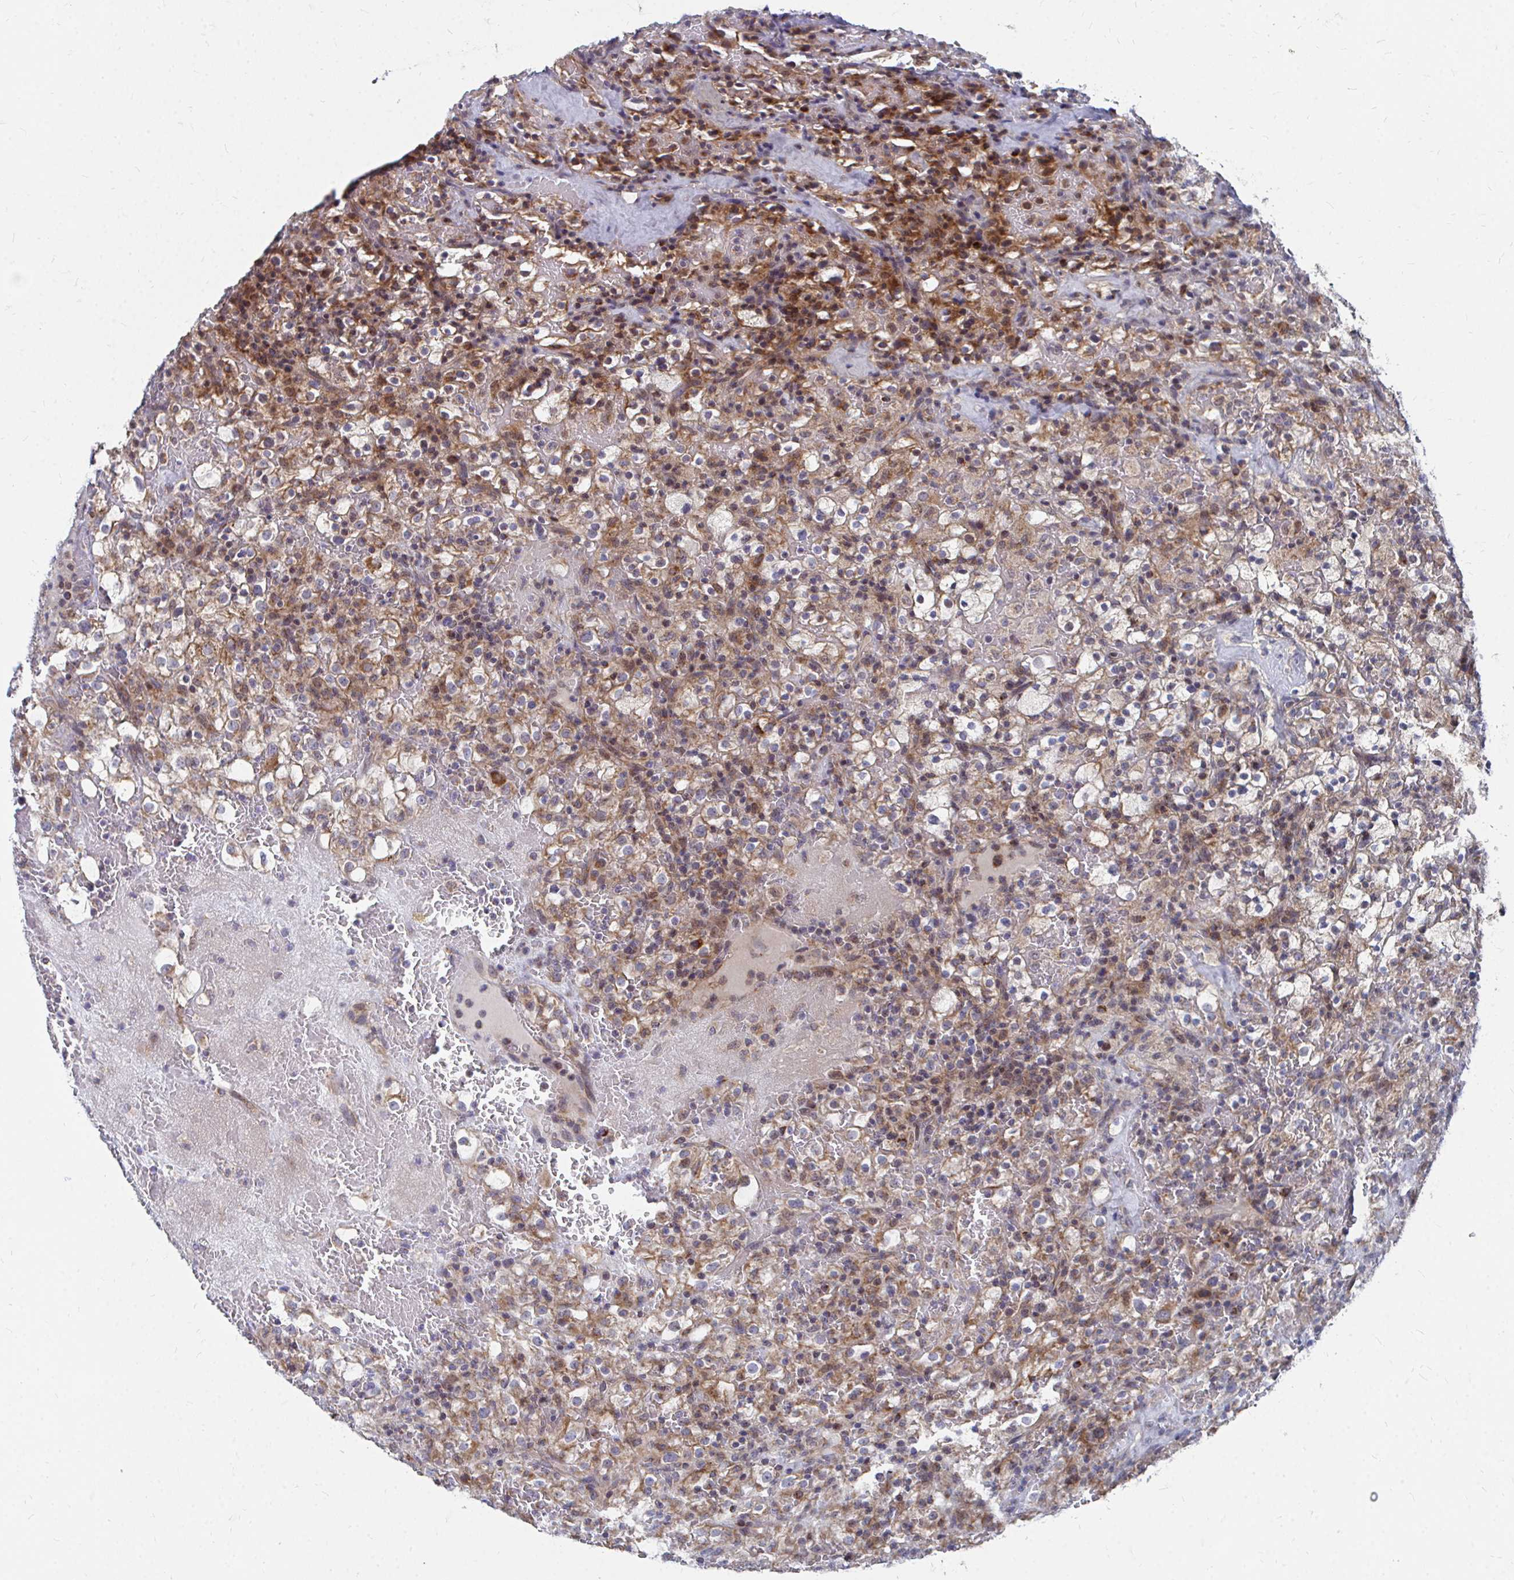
{"staining": {"intensity": "moderate", "quantity": ">75%", "location": "cytoplasmic/membranous"}, "tissue": "renal cancer", "cell_type": "Tumor cells", "image_type": "cancer", "snomed": [{"axis": "morphology", "description": "Adenocarcinoma, NOS"}, {"axis": "topography", "description": "Kidney"}], "caption": "A brown stain highlights moderate cytoplasmic/membranous staining of a protein in human adenocarcinoma (renal) tumor cells. (DAB (3,3'-diaminobenzidine) = brown stain, brightfield microscopy at high magnification).", "gene": "PEX3", "patient": {"sex": "female", "age": 74}}